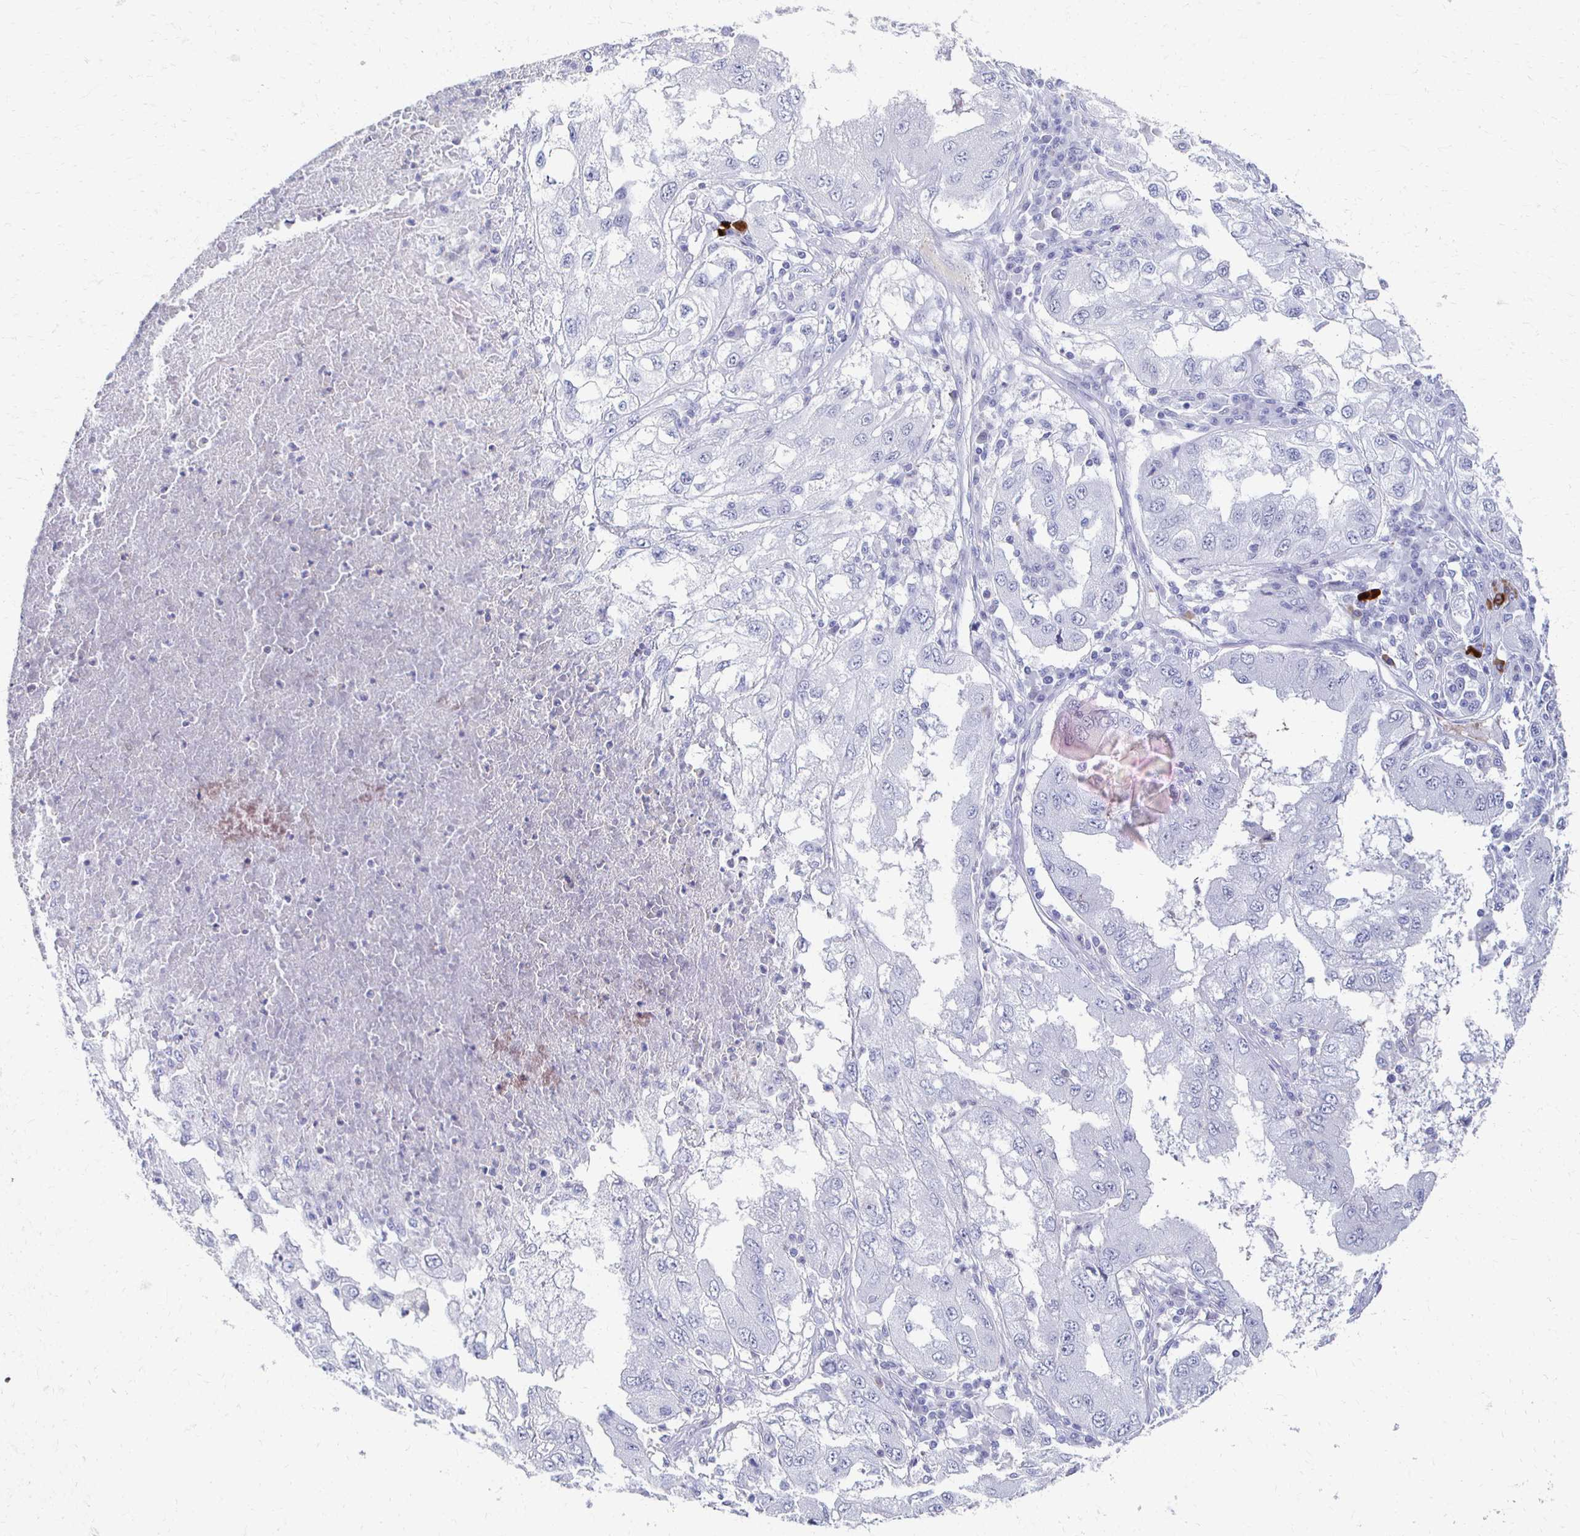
{"staining": {"intensity": "negative", "quantity": "none", "location": "none"}, "tissue": "lung cancer", "cell_type": "Tumor cells", "image_type": "cancer", "snomed": [{"axis": "morphology", "description": "Adenocarcinoma, NOS"}, {"axis": "morphology", "description": "Adenocarcinoma primary or metastatic"}, {"axis": "topography", "description": "Lung"}], "caption": "Tumor cells show no significant protein expression in adenocarcinoma primary or metastatic (lung).", "gene": "CXCR2", "patient": {"sex": "male", "age": 74}}